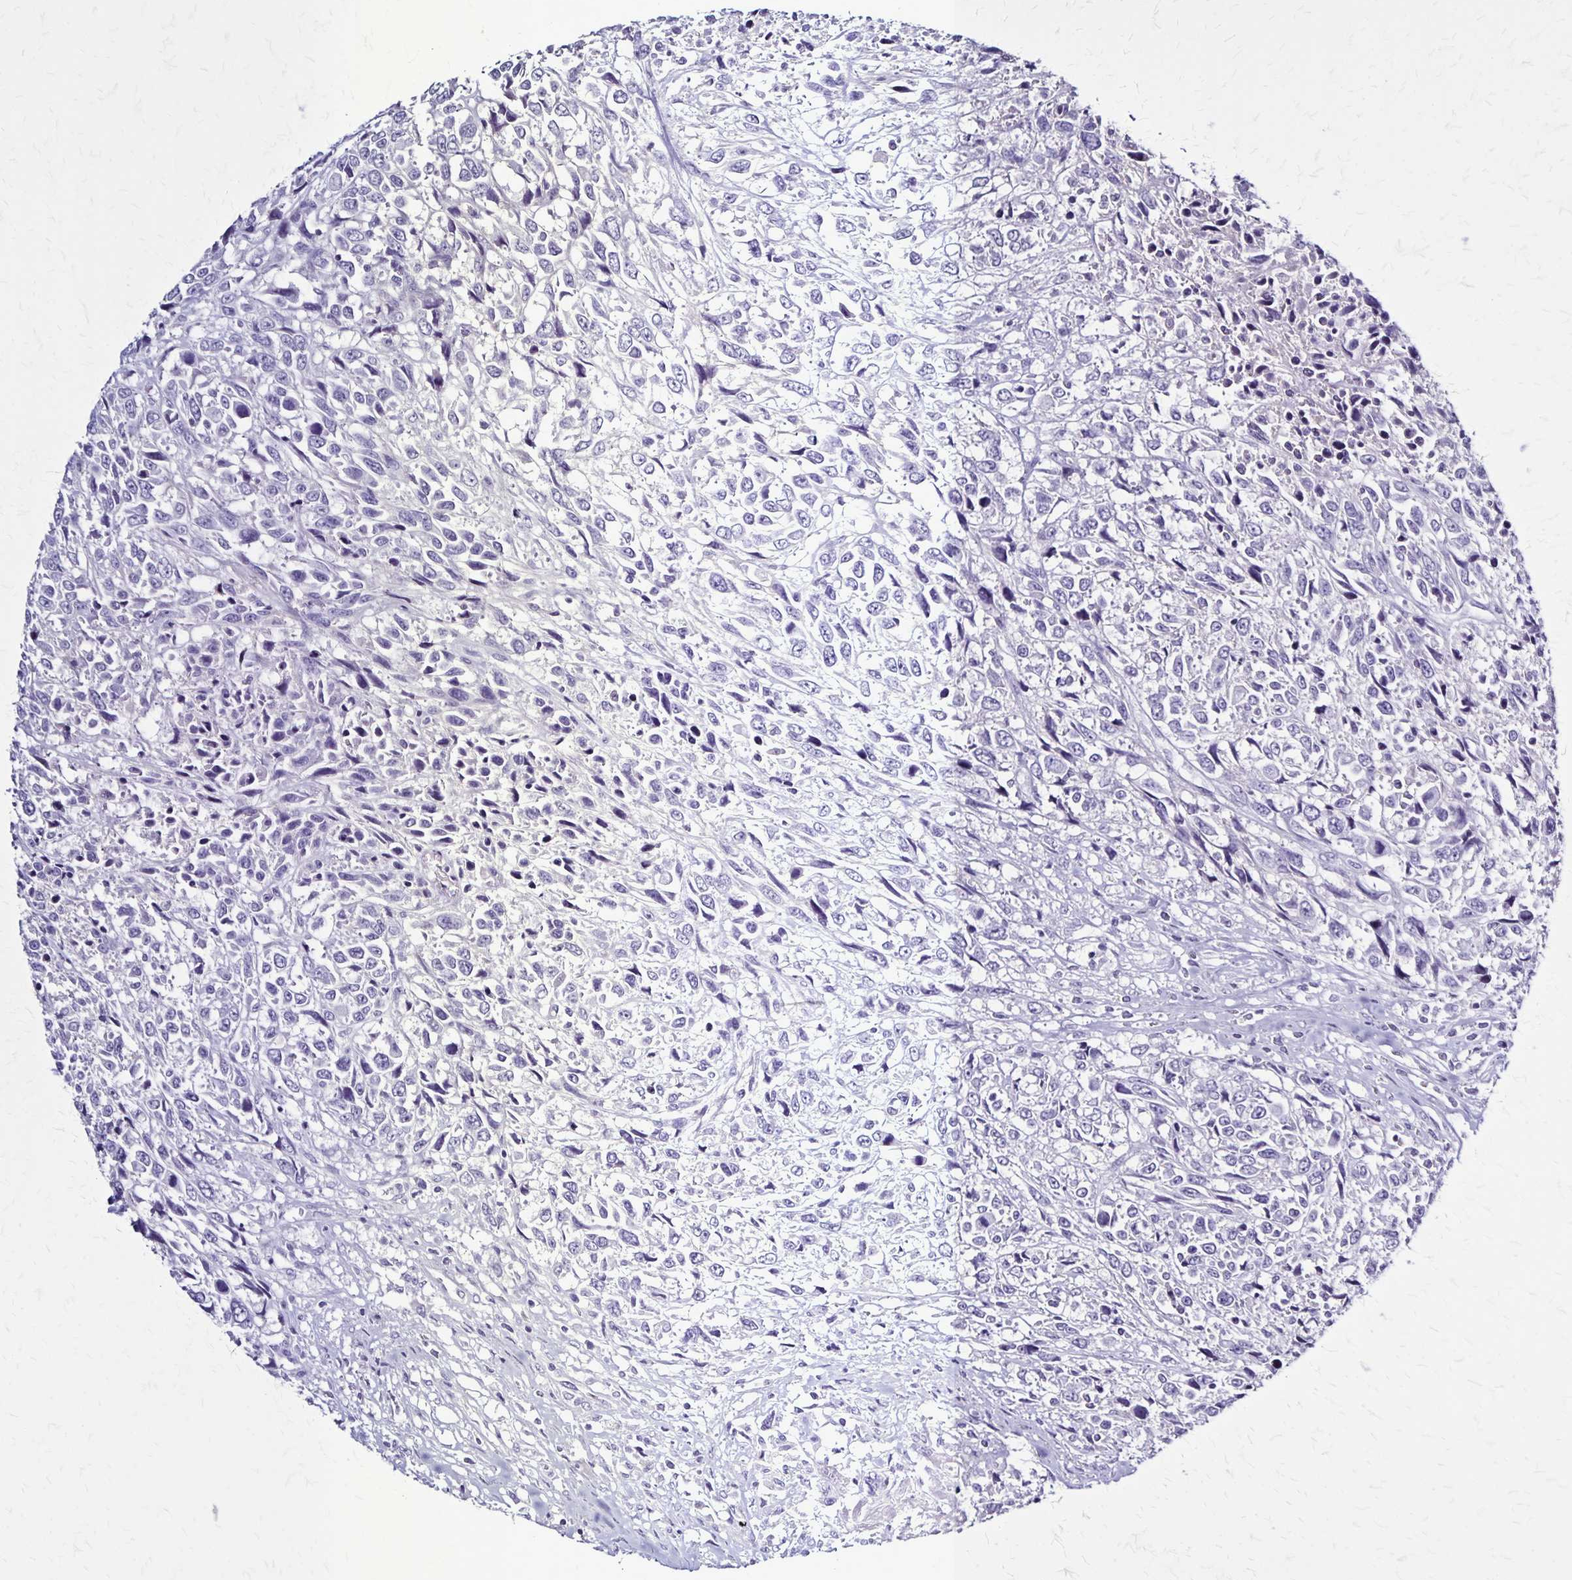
{"staining": {"intensity": "negative", "quantity": "none", "location": "none"}, "tissue": "urothelial cancer", "cell_type": "Tumor cells", "image_type": "cancer", "snomed": [{"axis": "morphology", "description": "Urothelial carcinoma, High grade"}, {"axis": "topography", "description": "Urinary bladder"}], "caption": "This is an immunohistochemistry (IHC) histopathology image of urothelial cancer. There is no positivity in tumor cells.", "gene": "PLXNA4", "patient": {"sex": "female", "age": 70}}